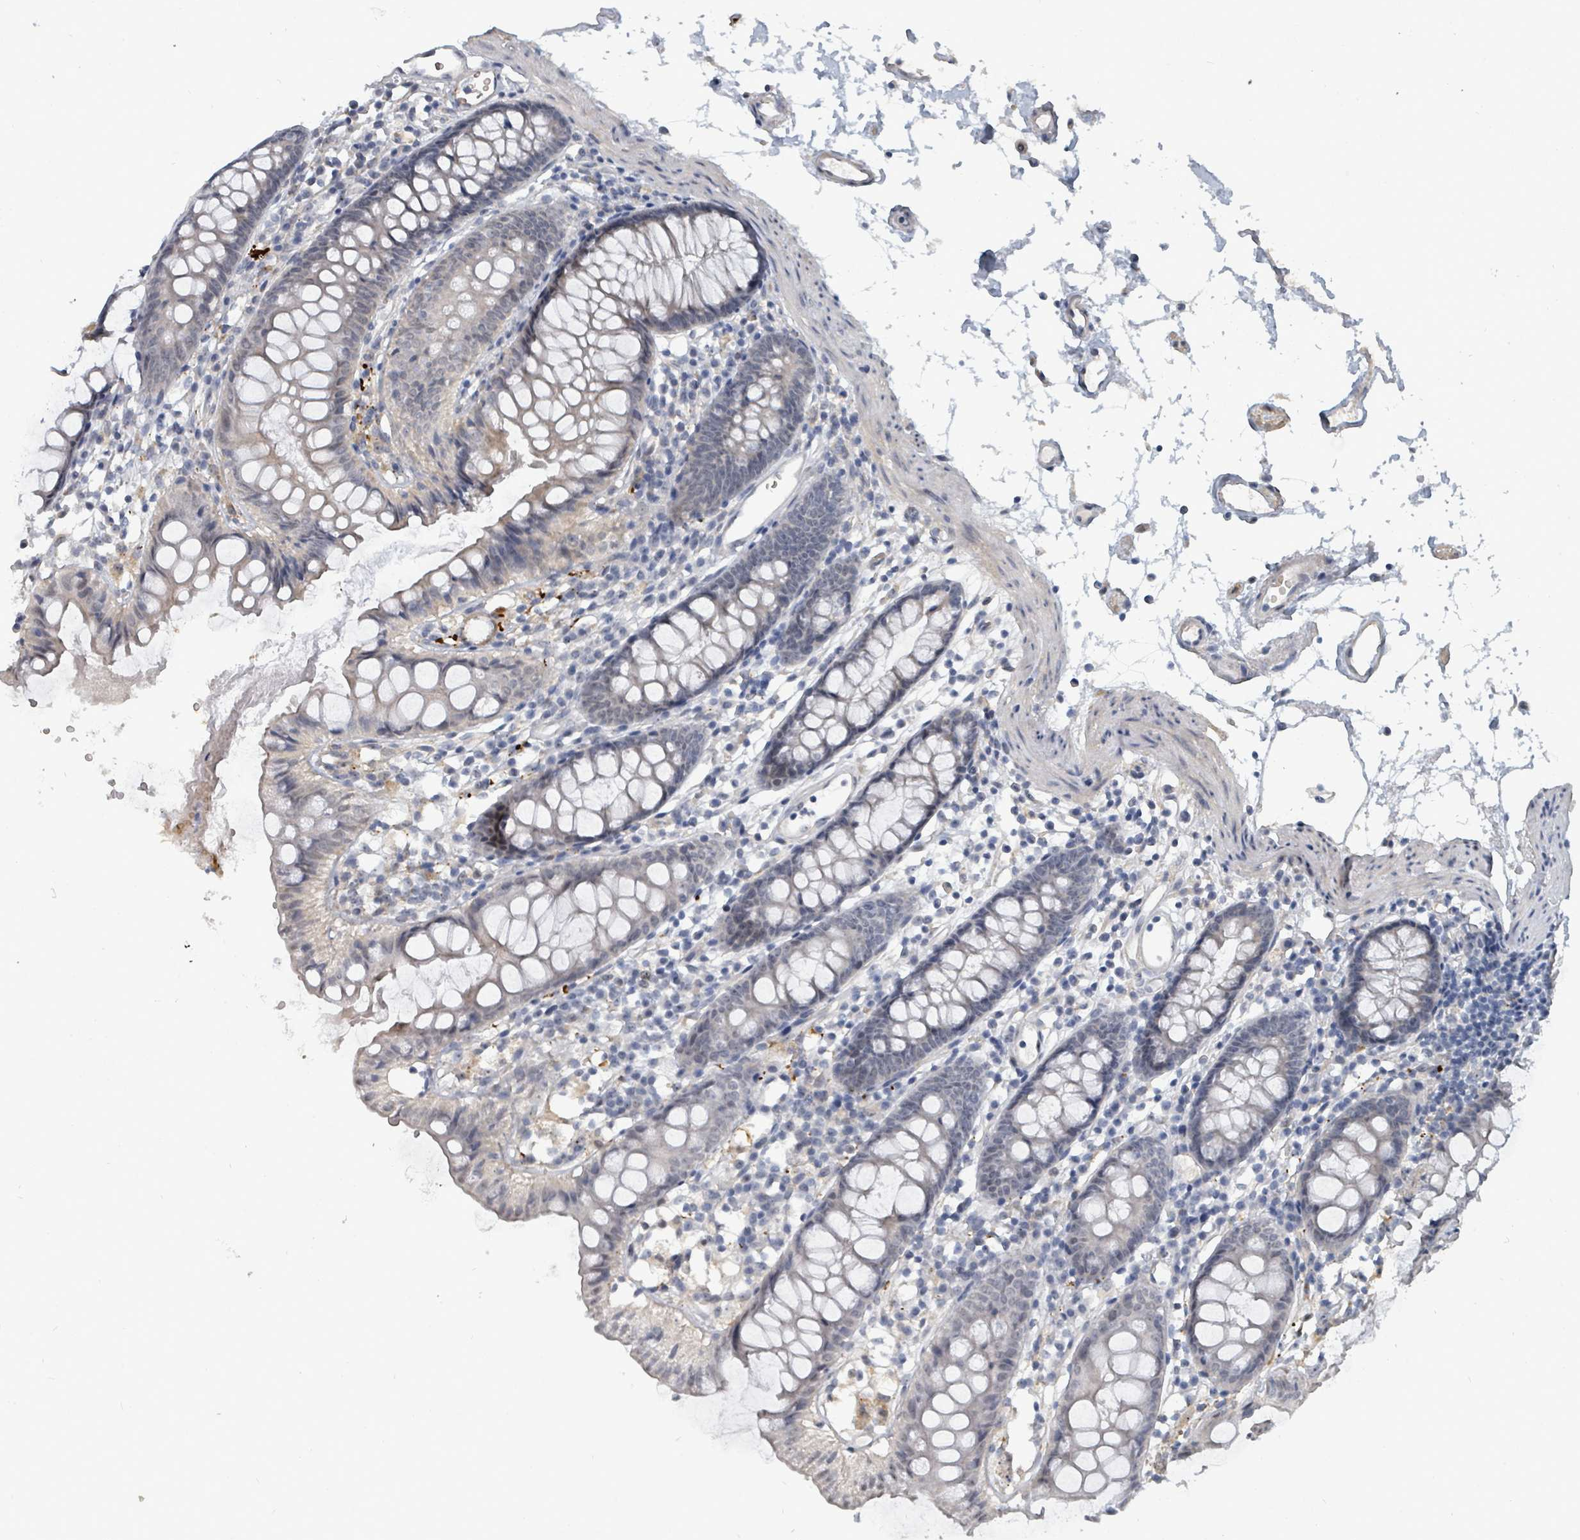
{"staining": {"intensity": "negative", "quantity": "none", "location": "none"}, "tissue": "colon", "cell_type": "Endothelial cells", "image_type": "normal", "snomed": [{"axis": "morphology", "description": "Normal tissue, NOS"}, {"axis": "topography", "description": "Colon"}], "caption": "This is a histopathology image of immunohistochemistry staining of normal colon, which shows no expression in endothelial cells.", "gene": "TRDMT1", "patient": {"sex": "female", "age": 84}}